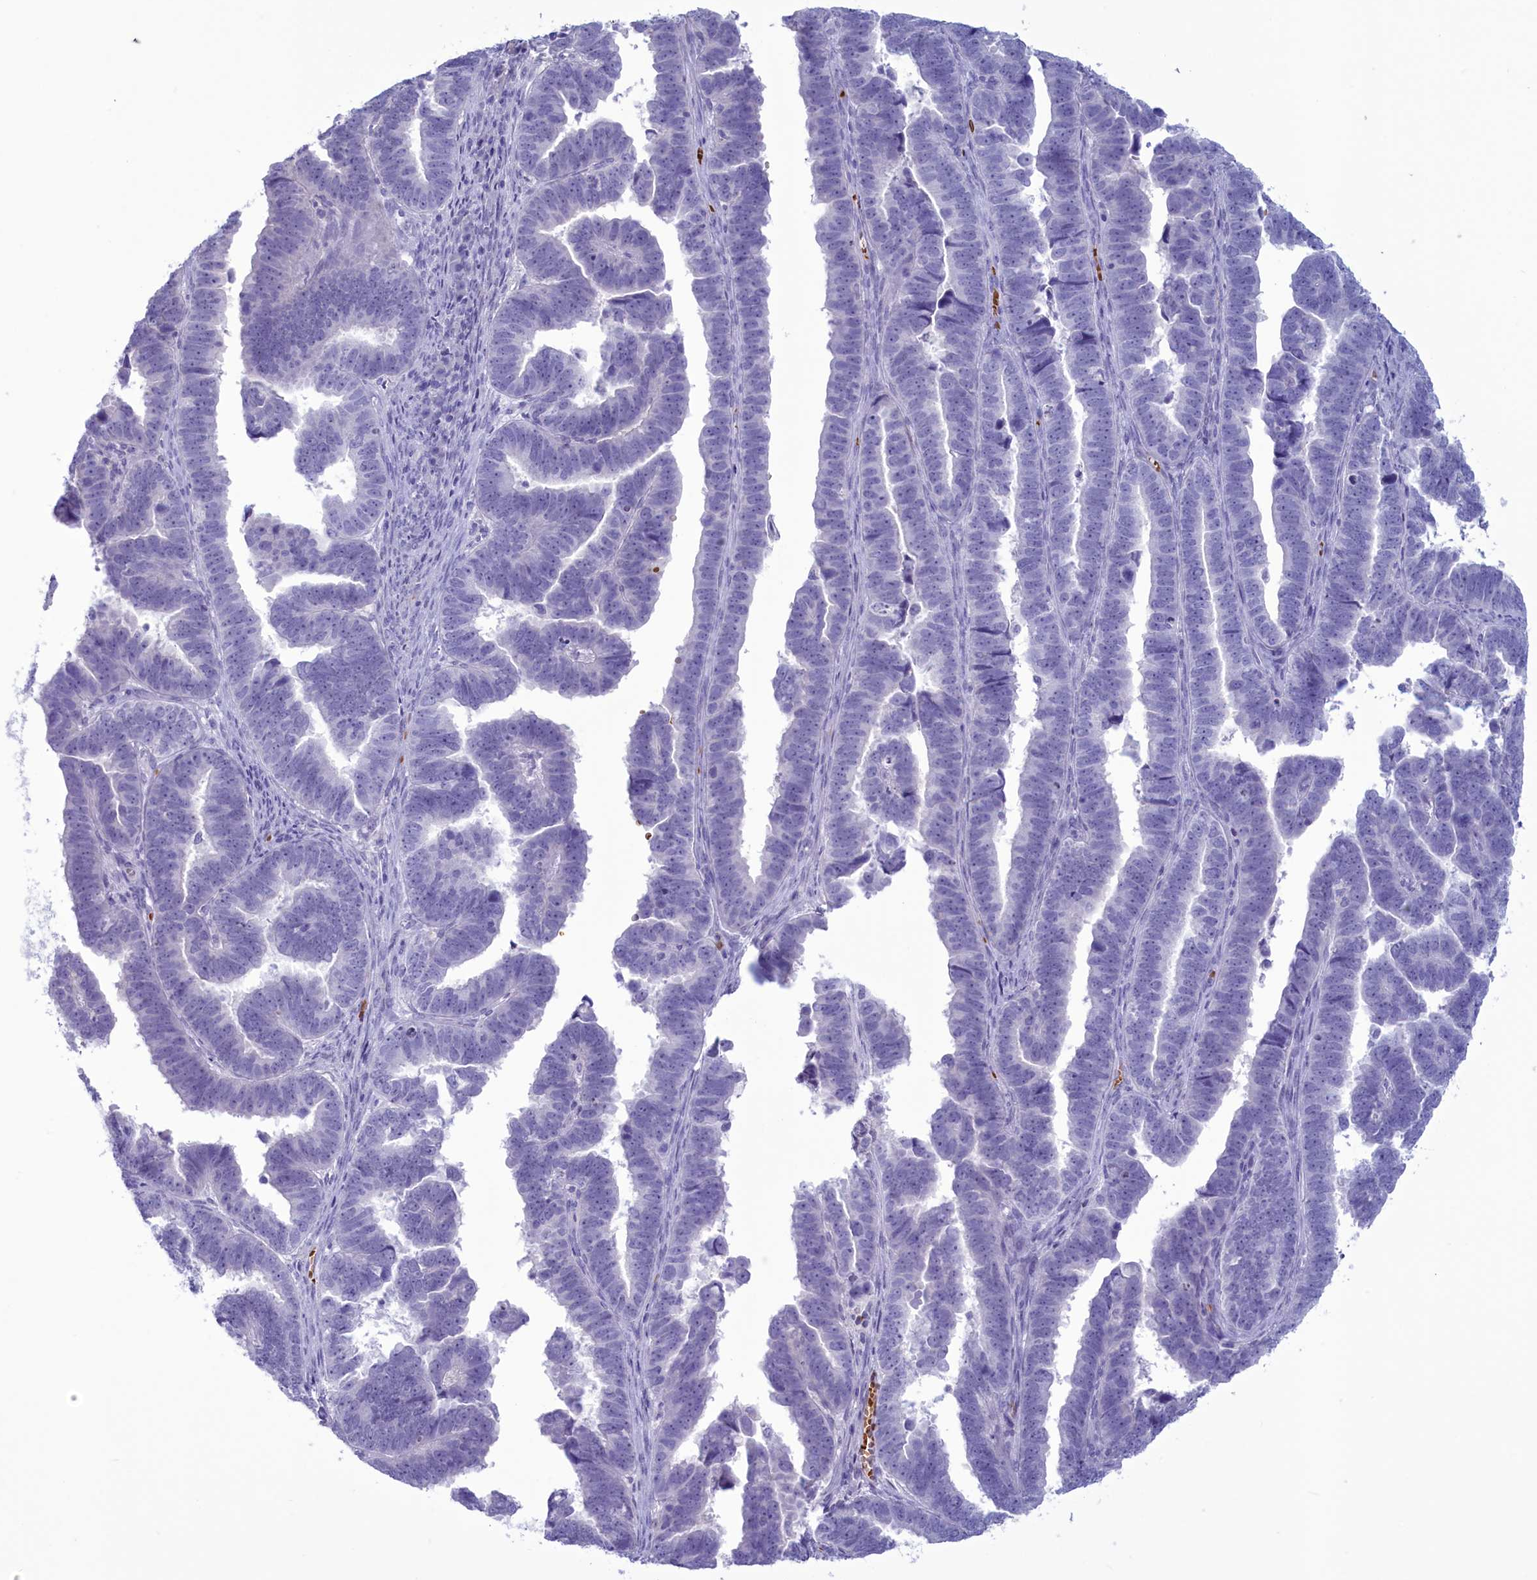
{"staining": {"intensity": "negative", "quantity": "none", "location": "none"}, "tissue": "endometrial cancer", "cell_type": "Tumor cells", "image_type": "cancer", "snomed": [{"axis": "morphology", "description": "Adenocarcinoma, NOS"}, {"axis": "topography", "description": "Endometrium"}], "caption": "A high-resolution histopathology image shows immunohistochemistry staining of endometrial cancer (adenocarcinoma), which displays no significant staining in tumor cells. The staining is performed using DAB brown chromogen with nuclei counter-stained in using hematoxylin.", "gene": "GAPDHS", "patient": {"sex": "female", "age": 75}}